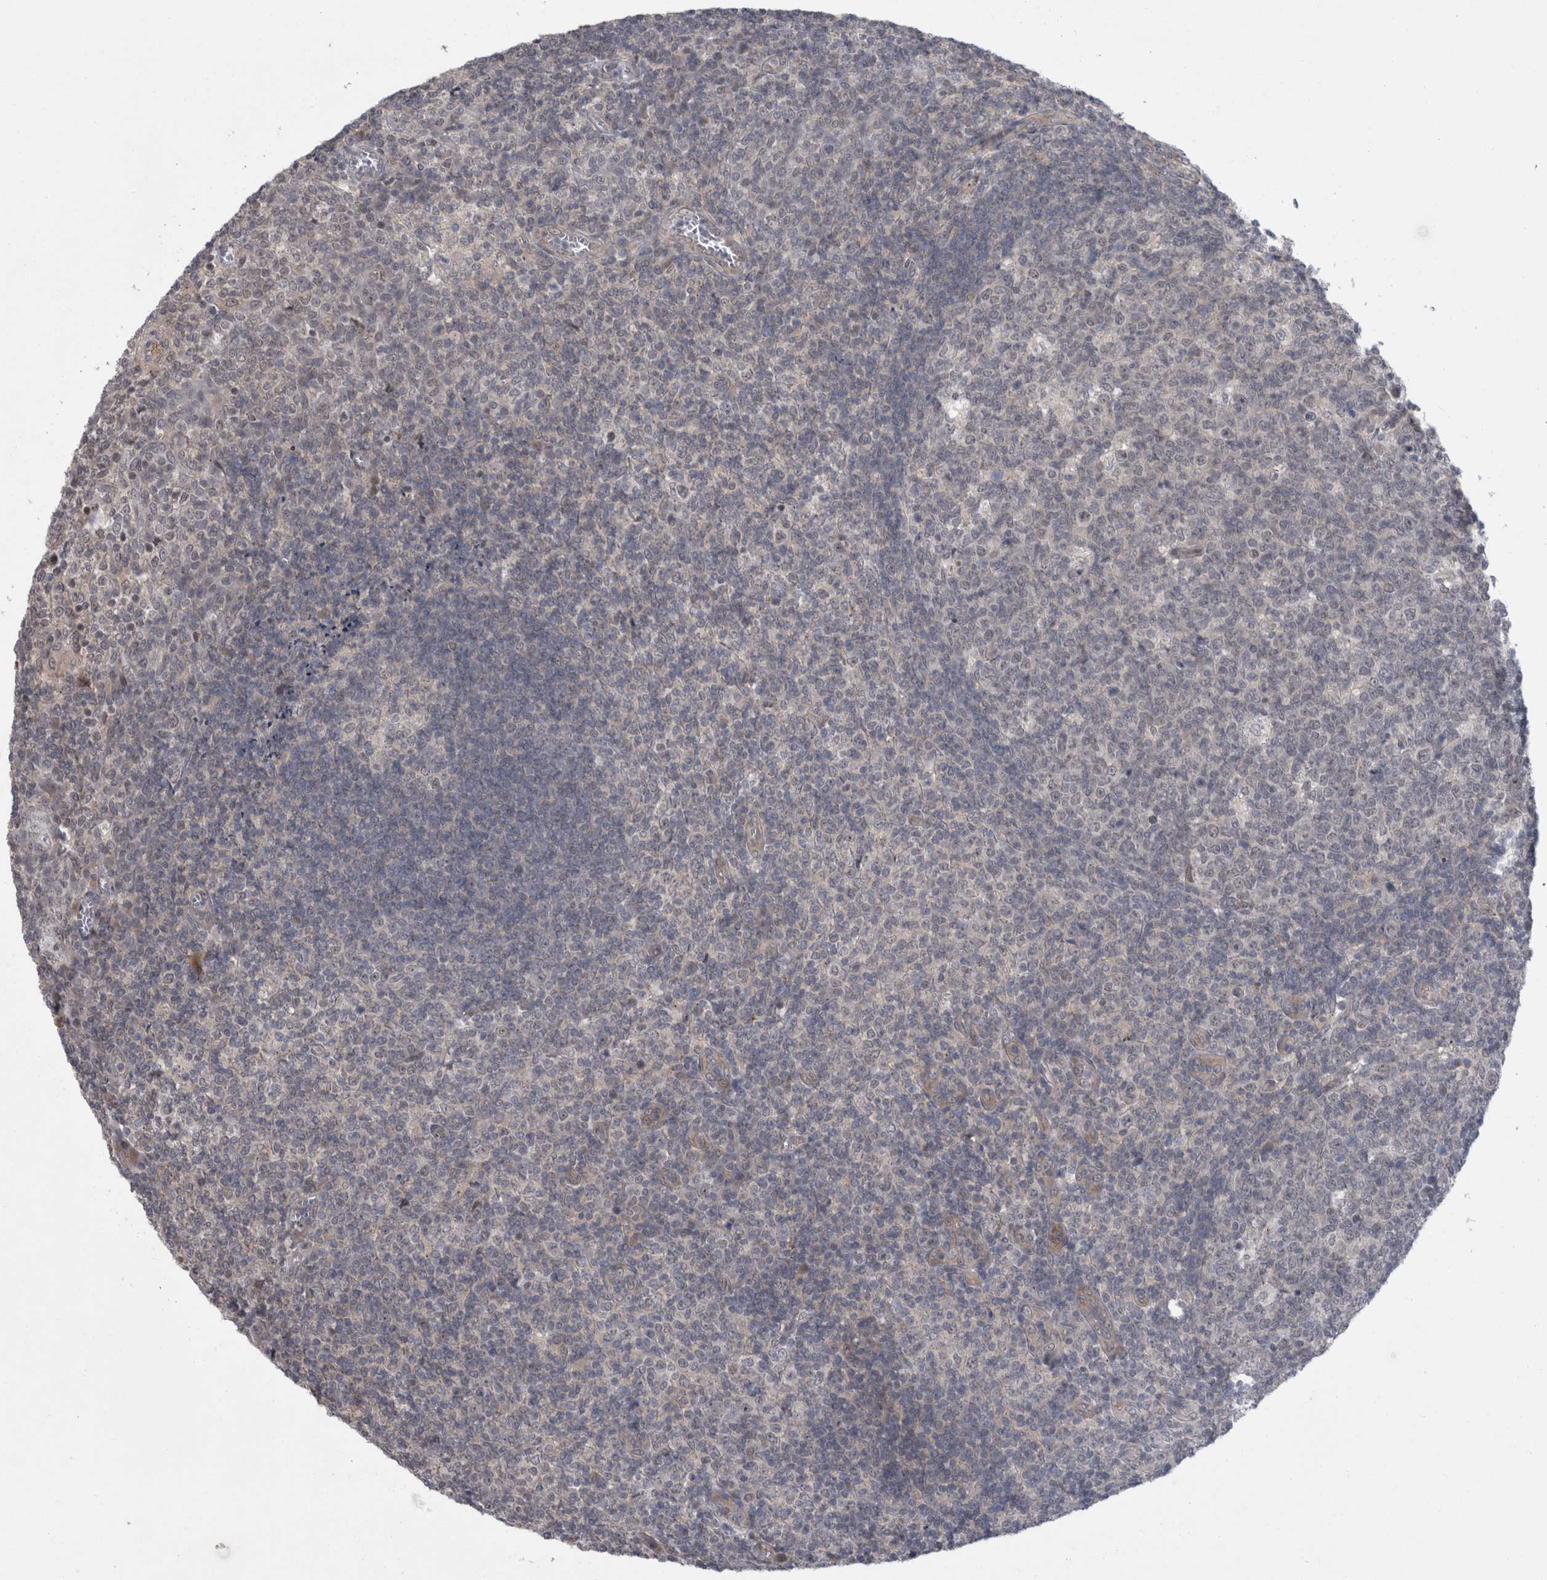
{"staining": {"intensity": "negative", "quantity": "none", "location": "none"}, "tissue": "tonsil", "cell_type": "Germinal center cells", "image_type": "normal", "snomed": [{"axis": "morphology", "description": "Normal tissue, NOS"}, {"axis": "topography", "description": "Tonsil"}], "caption": "The immunohistochemistry (IHC) image has no significant positivity in germinal center cells of tonsil.", "gene": "MTBP", "patient": {"sex": "female", "age": 19}}